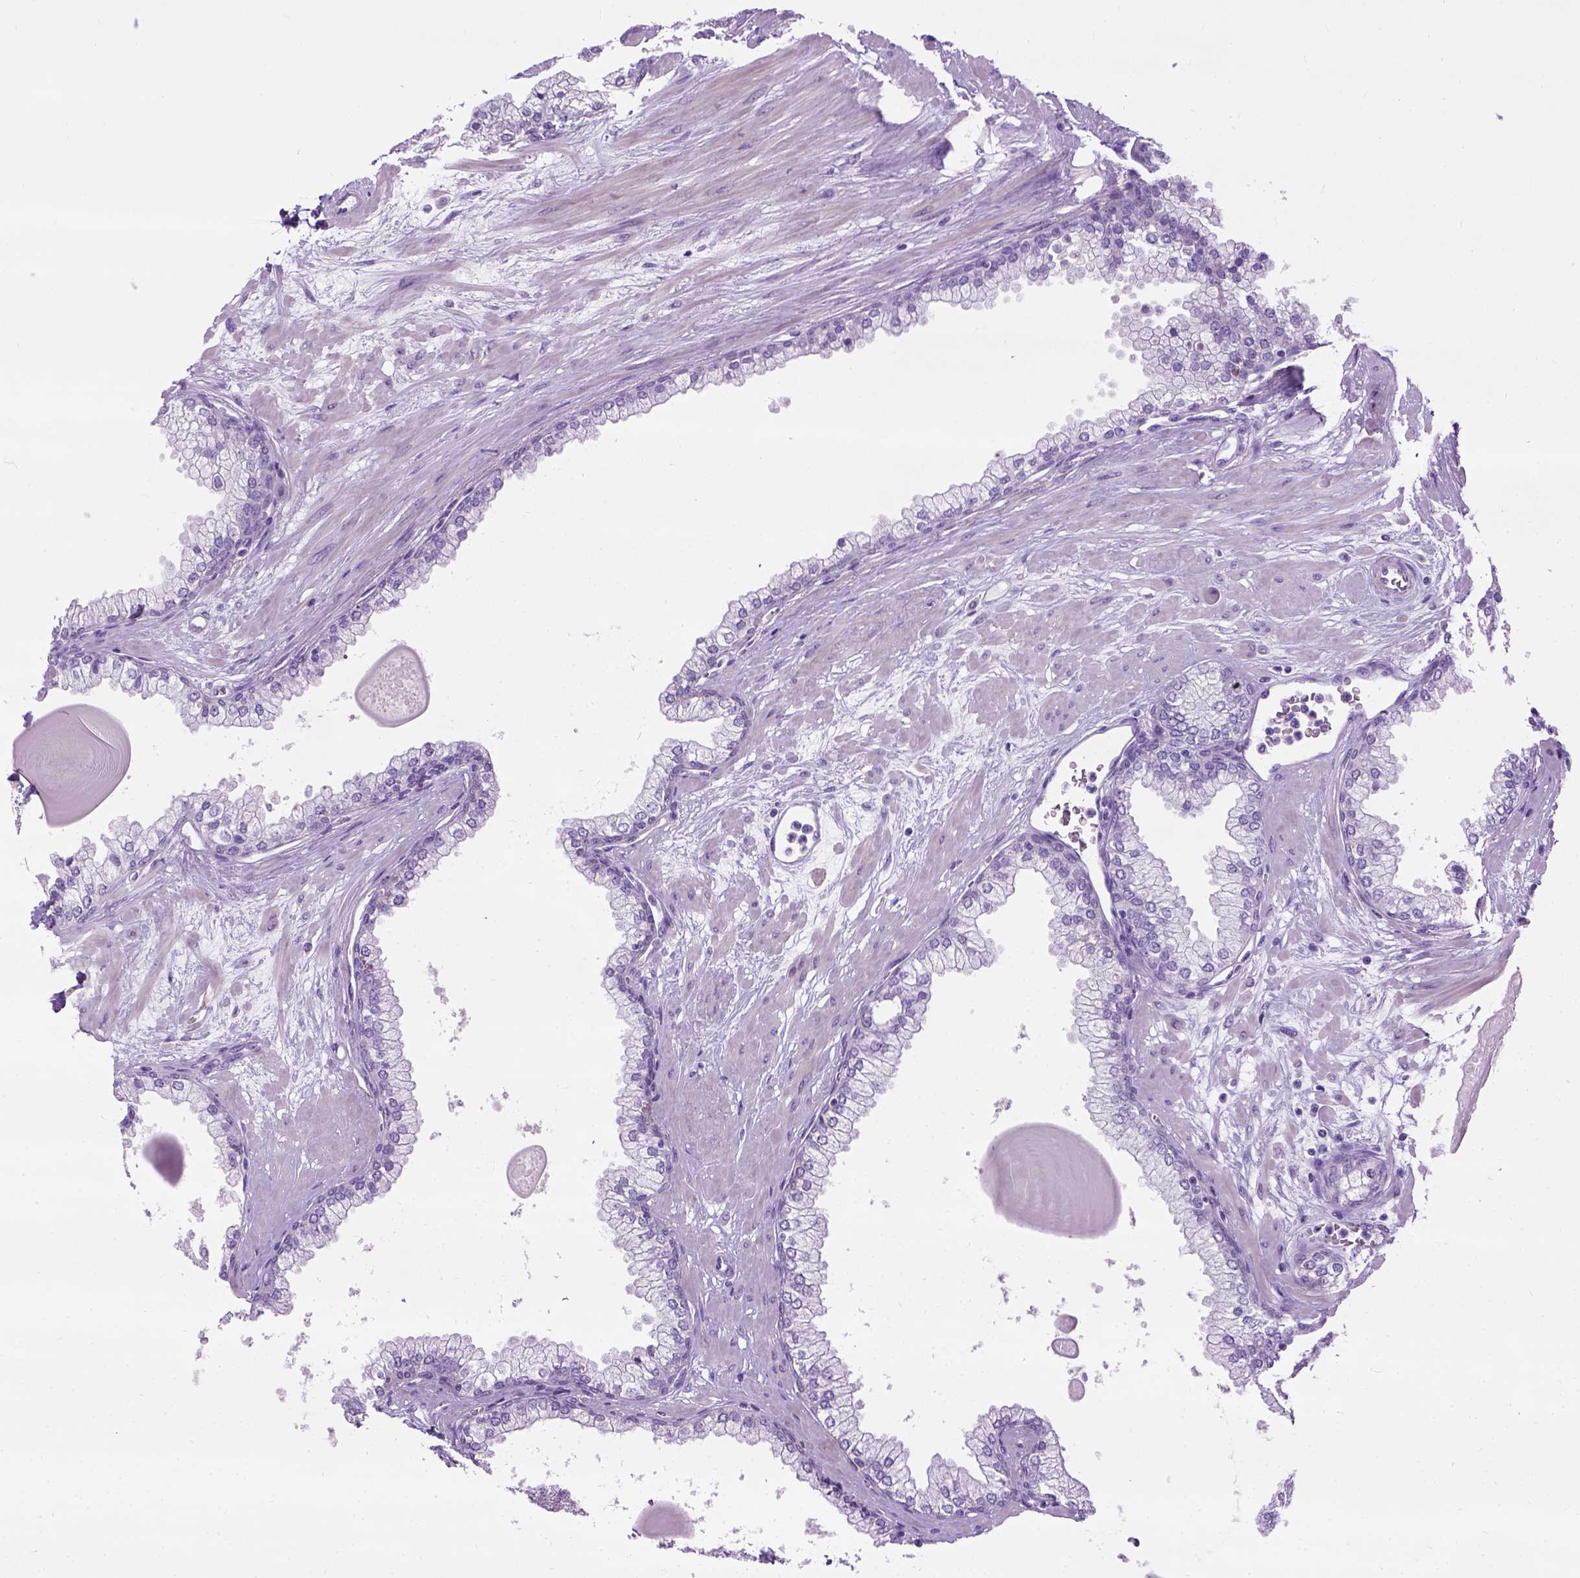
{"staining": {"intensity": "negative", "quantity": "none", "location": "none"}, "tissue": "prostate", "cell_type": "Glandular cells", "image_type": "normal", "snomed": [{"axis": "morphology", "description": "Normal tissue, NOS"}, {"axis": "topography", "description": "Prostate"}, {"axis": "topography", "description": "Peripheral nerve tissue"}], "caption": "A high-resolution image shows IHC staining of benign prostate, which shows no significant positivity in glandular cells.", "gene": "GABRB2", "patient": {"sex": "male", "age": 61}}